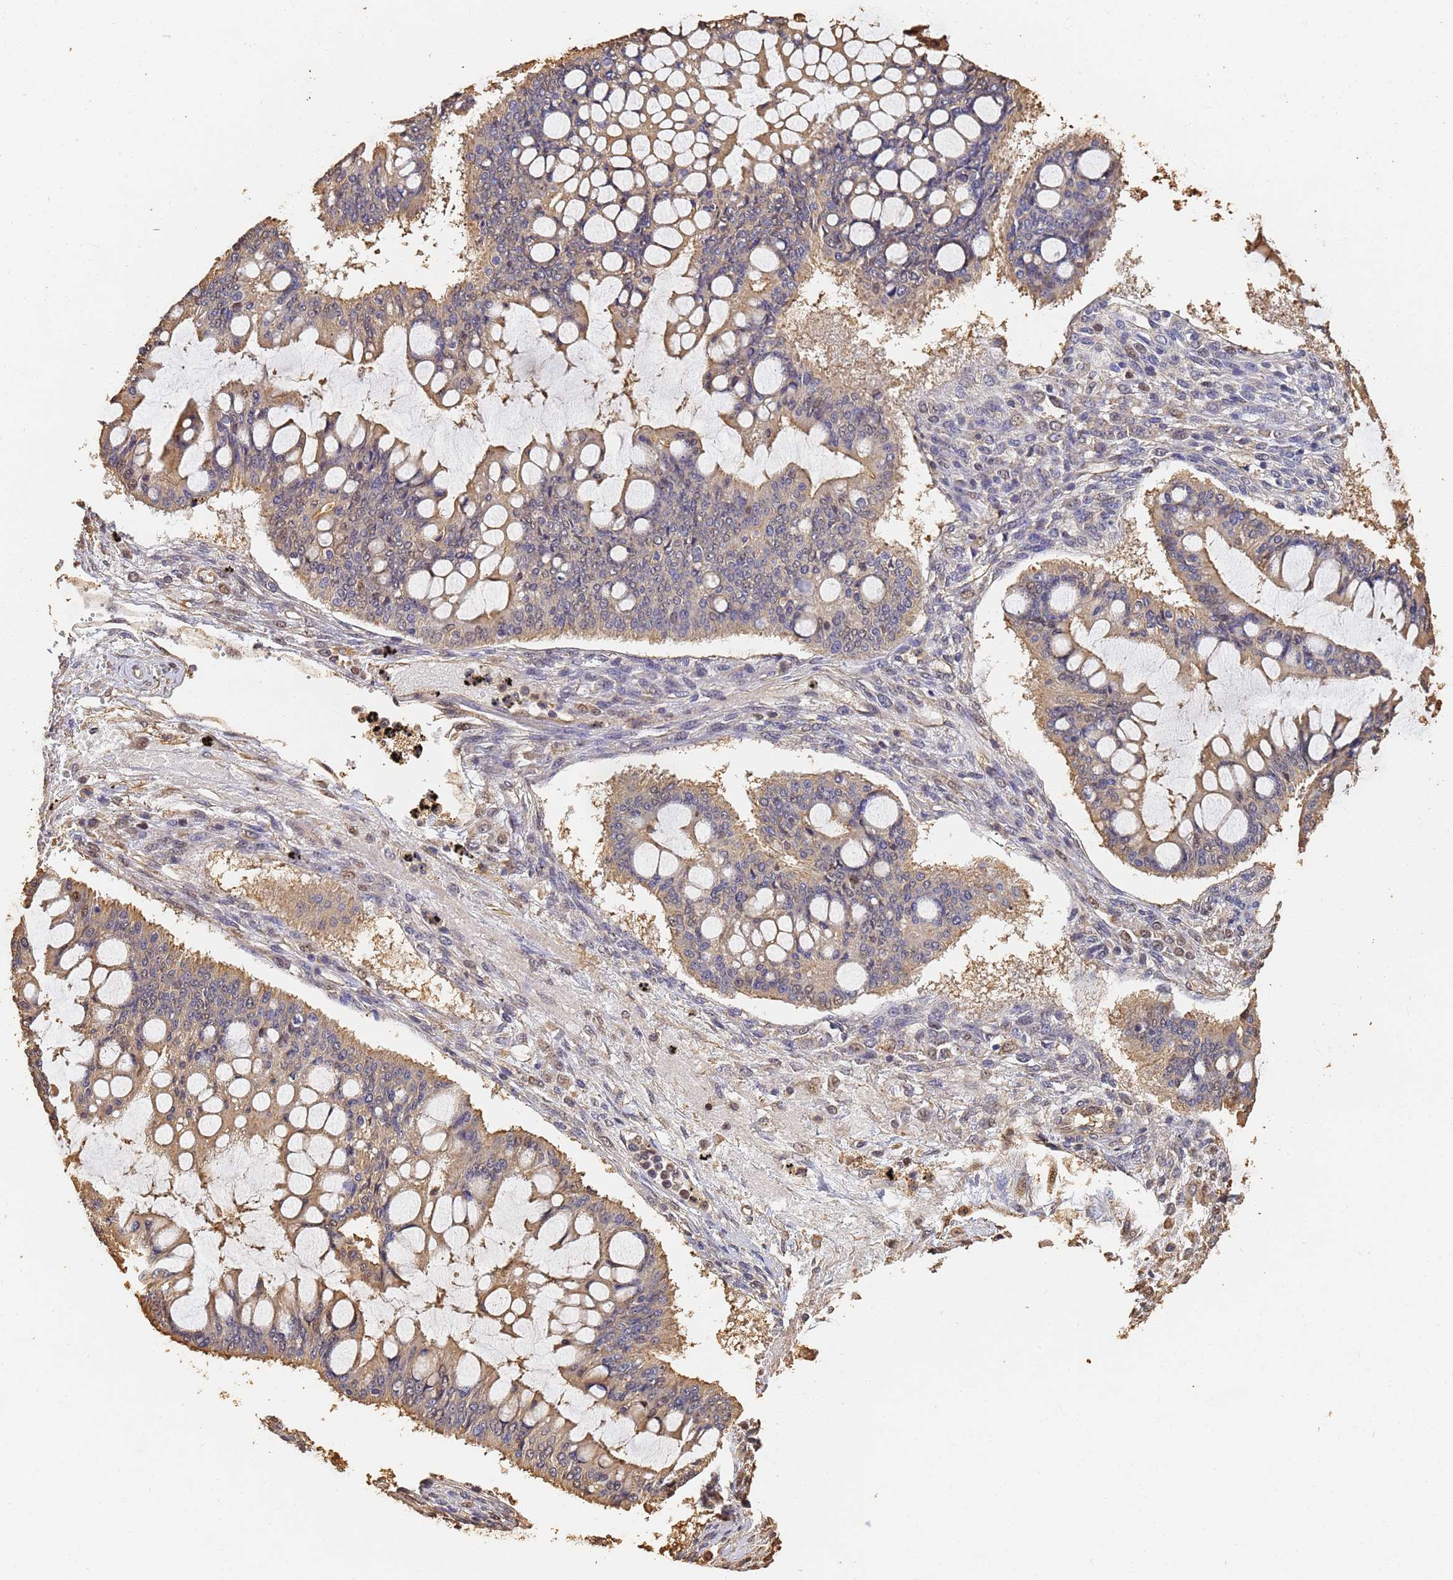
{"staining": {"intensity": "moderate", "quantity": "25%-75%", "location": "cytoplasmic/membranous"}, "tissue": "ovarian cancer", "cell_type": "Tumor cells", "image_type": "cancer", "snomed": [{"axis": "morphology", "description": "Cystadenocarcinoma, mucinous, NOS"}, {"axis": "topography", "description": "Ovary"}], "caption": "Mucinous cystadenocarcinoma (ovarian) stained with a brown dye demonstrates moderate cytoplasmic/membranous positive staining in about 25%-75% of tumor cells.", "gene": "JAK2", "patient": {"sex": "female", "age": 73}}